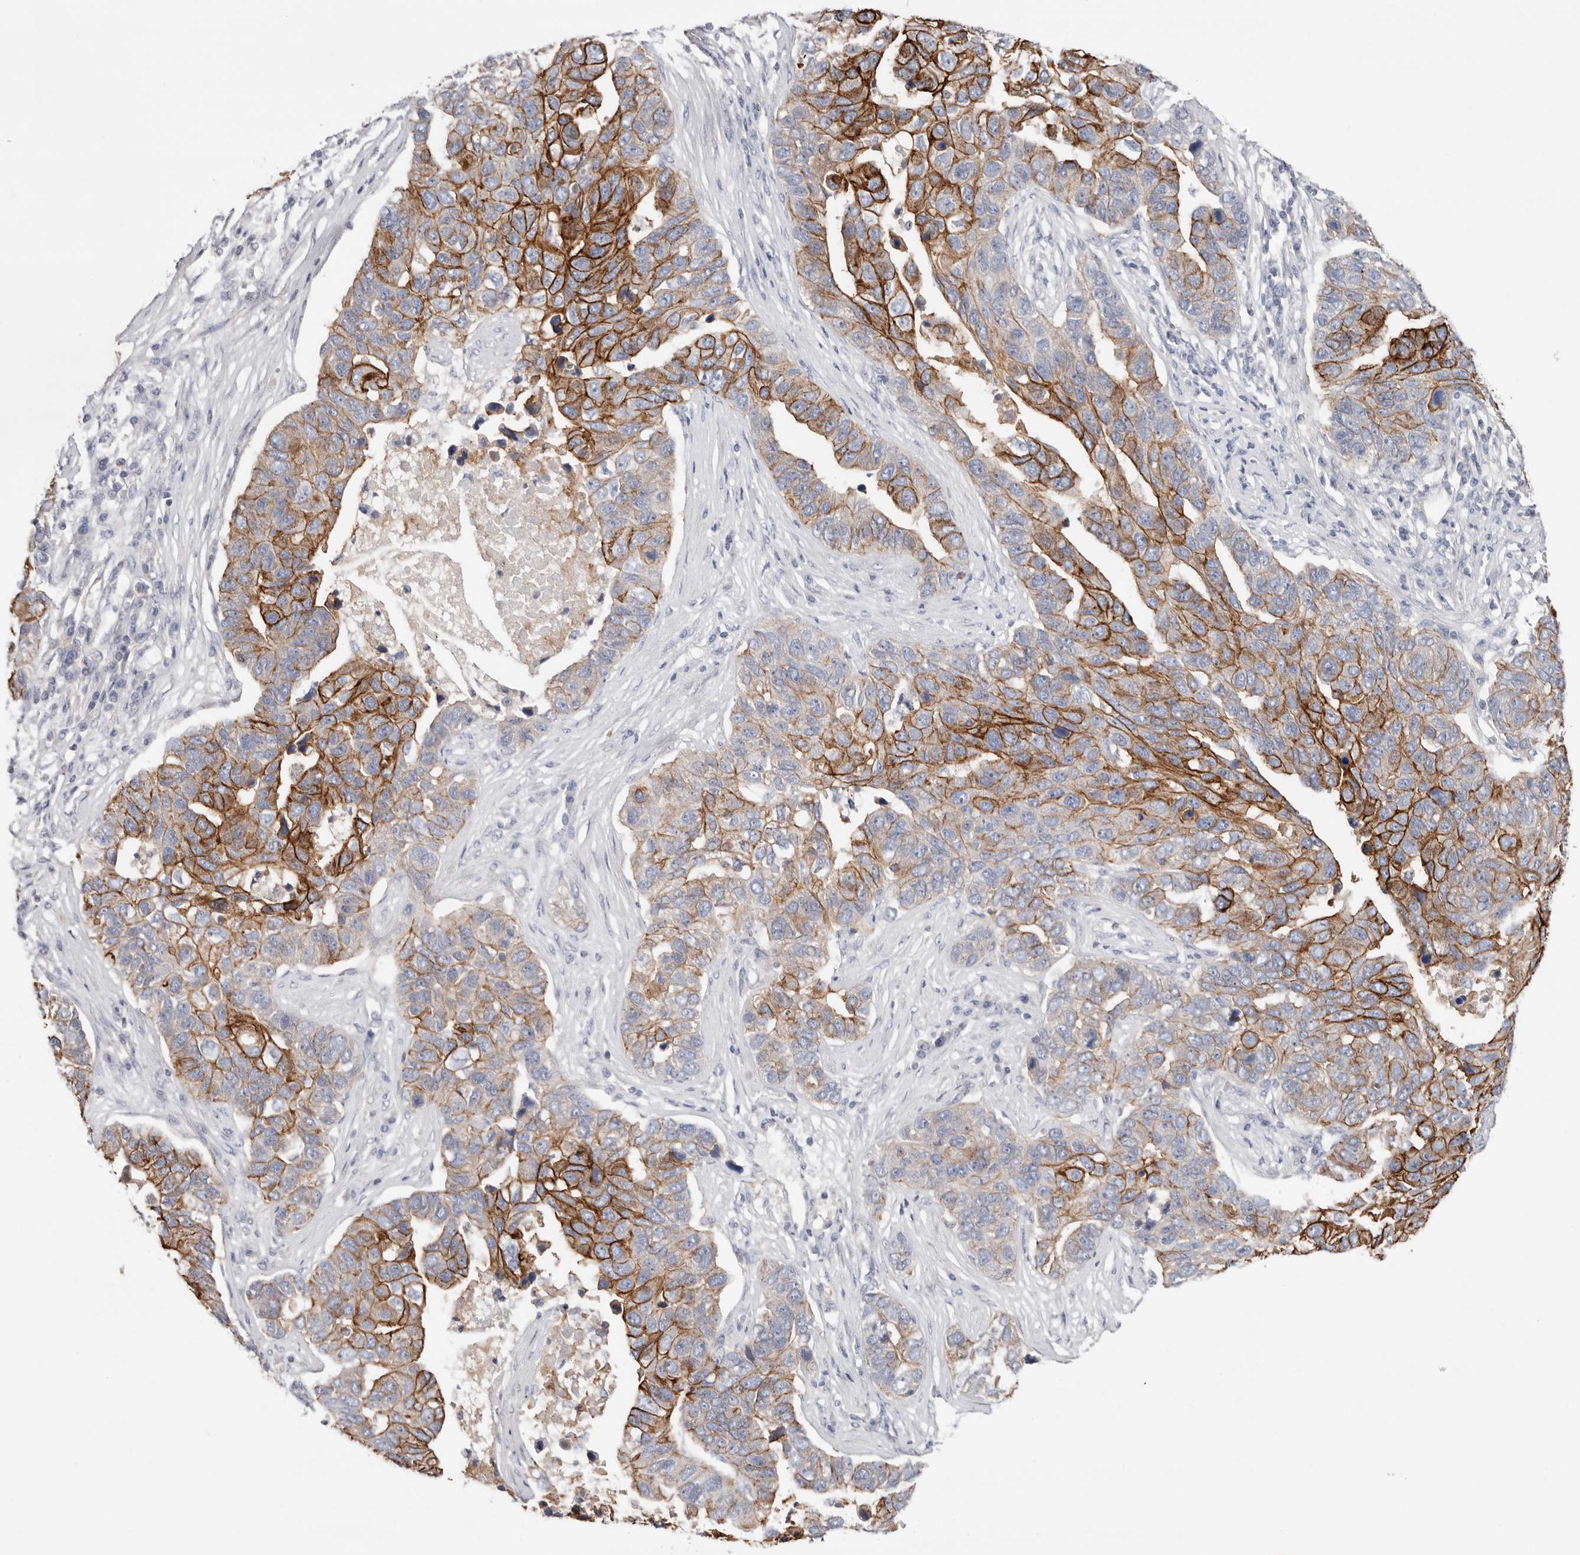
{"staining": {"intensity": "strong", "quantity": "25%-75%", "location": "cytoplasmic/membranous"}, "tissue": "pancreatic cancer", "cell_type": "Tumor cells", "image_type": "cancer", "snomed": [{"axis": "morphology", "description": "Adenocarcinoma, NOS"}, {"axis": "topography", "description": "Pancreas"}], "caption": "An immunohistochemistry micrograph of neoplastic tissue is shown. Protein staining in brown labels strong cytoplasmic/membranous positivity in pancreatic adenocarcinoma within tumor cells. Using DAB (3,3'-diaminobenzidine) (brown) and hematoxylin (blue) stains, captured at high magnification using brightfield microscopy.", "gene": "S100A14", "patient": {"sex": "female", "age": 61}}